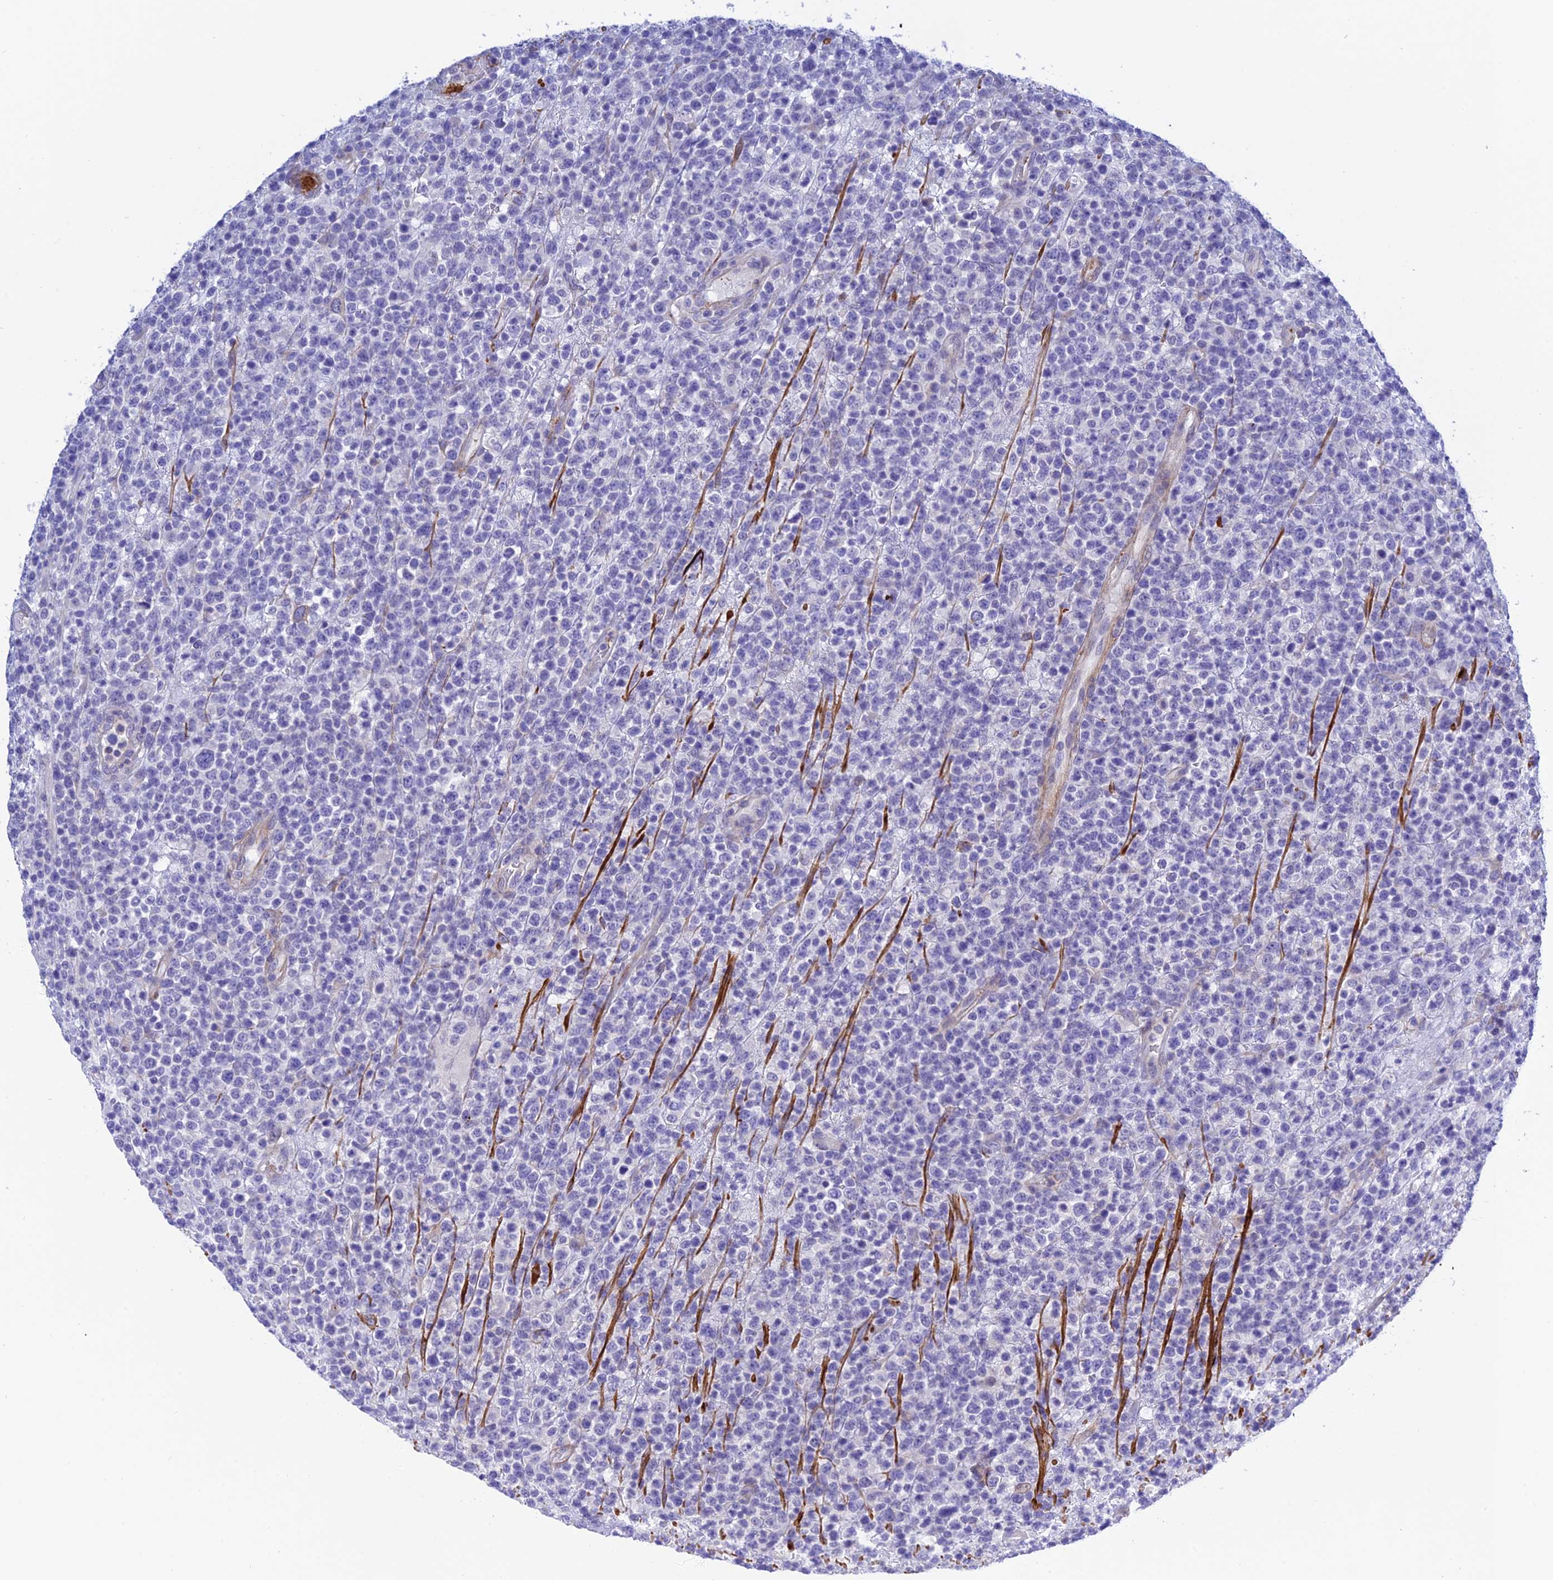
{"staining": {"intensity": "negative", "quantity": "none", "location": "none"}, "tissue": "lymphoma", "cell_type": "Tumor cells", "image_type": "cancer", "snomed": [{"axis": "morphology", "description": "Malignant lymphoma, non-Hodgkin's type, High grade"}, {"axis": "topography", "description": "Colon"}], "caption": "Immunohistochemical staining of human malignant lymphoma, non-Hodgkin's type (high-grade) reveals no significant staining in tumor cells.", "gene": "ZDHHC16", "patient": {"sex": "female", "age": 53}}